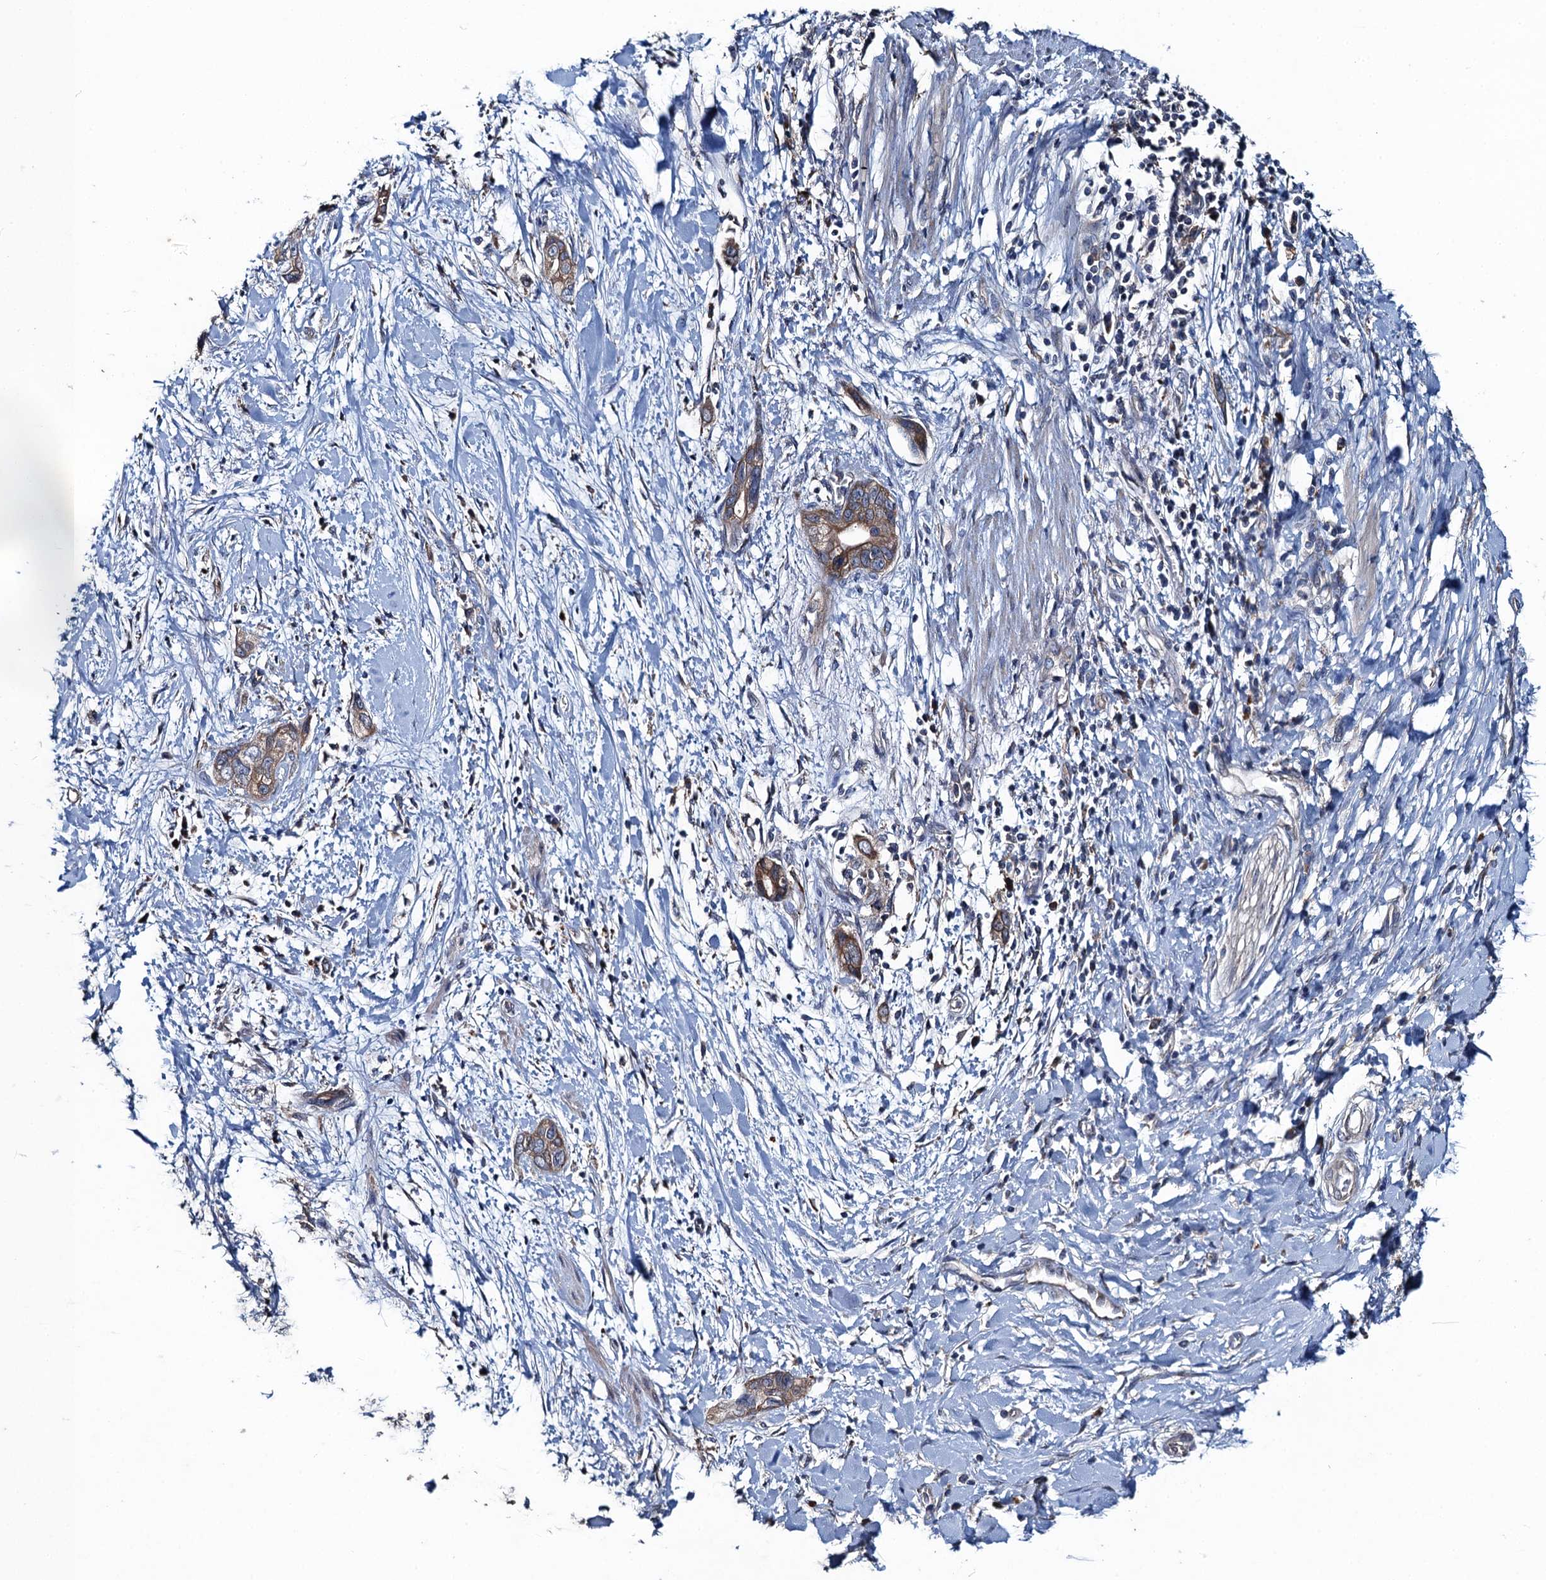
{"staining": {"intensity": "moderate", "quantity": ">75%", "location": "cytoplasmic/membranous"}, "tissue": "pancreatic cancer", "cell_type": "Tumor cells", "image_type": "cancer", "snomed": [{"axis": "morphology", "description": "Normal tissue, NOS"}, {"axis": "morphology", "description": "Adenocarcinoma, NOS"}, {"axis": "topography", "description": "Pancreas"}, {"axis": "topography", "description": "Peripheral nerve tissue"}], "caption": "Human pancreatic cancer stained with a brown dye reveals moderate cytoplasmic/membranous positive positivity in approximately >75% of tumor cells.", "gene": "SNAP29", "patient": {"sex": "male", "age": 59}}